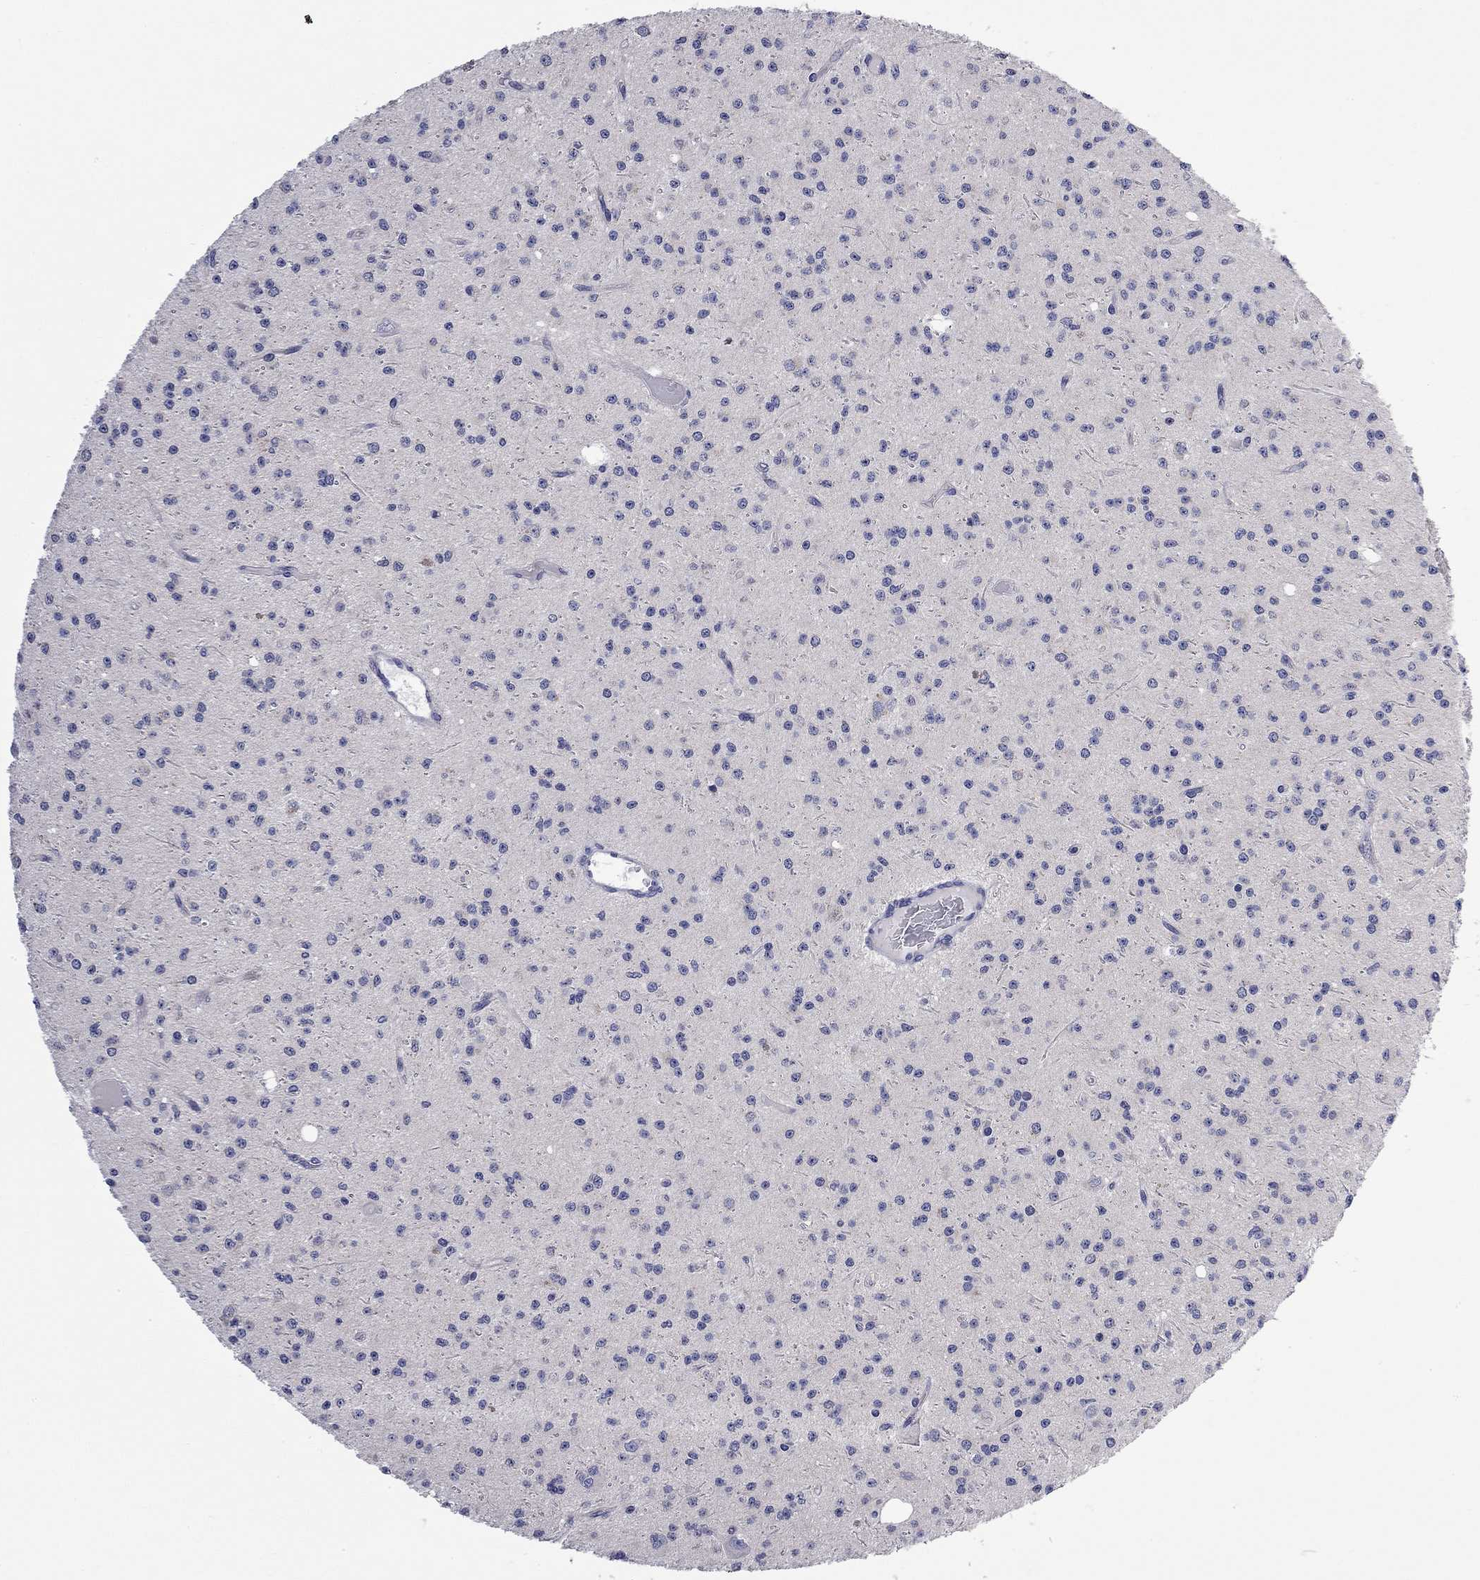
{"staining": {"intensity": "negative", "quantity": "none", "location": "none"}, "tissue": "glioma", "cell_type": "Tumor cells", "image_type": "cancer", "snomed": [{"axis": "morphology", "description": "Glioma, malignant, Low grade"}, {"axis": "topography", "description": "Brain"}], "caption": "An immunohistochemistry photomicrograph of low-grade glioma (malignant) is shown. There is no staining in tumor cells of low-grade glioma (malignant).", "gene": "ABCB4", "patient": {"sex": "male", "age": 27}}